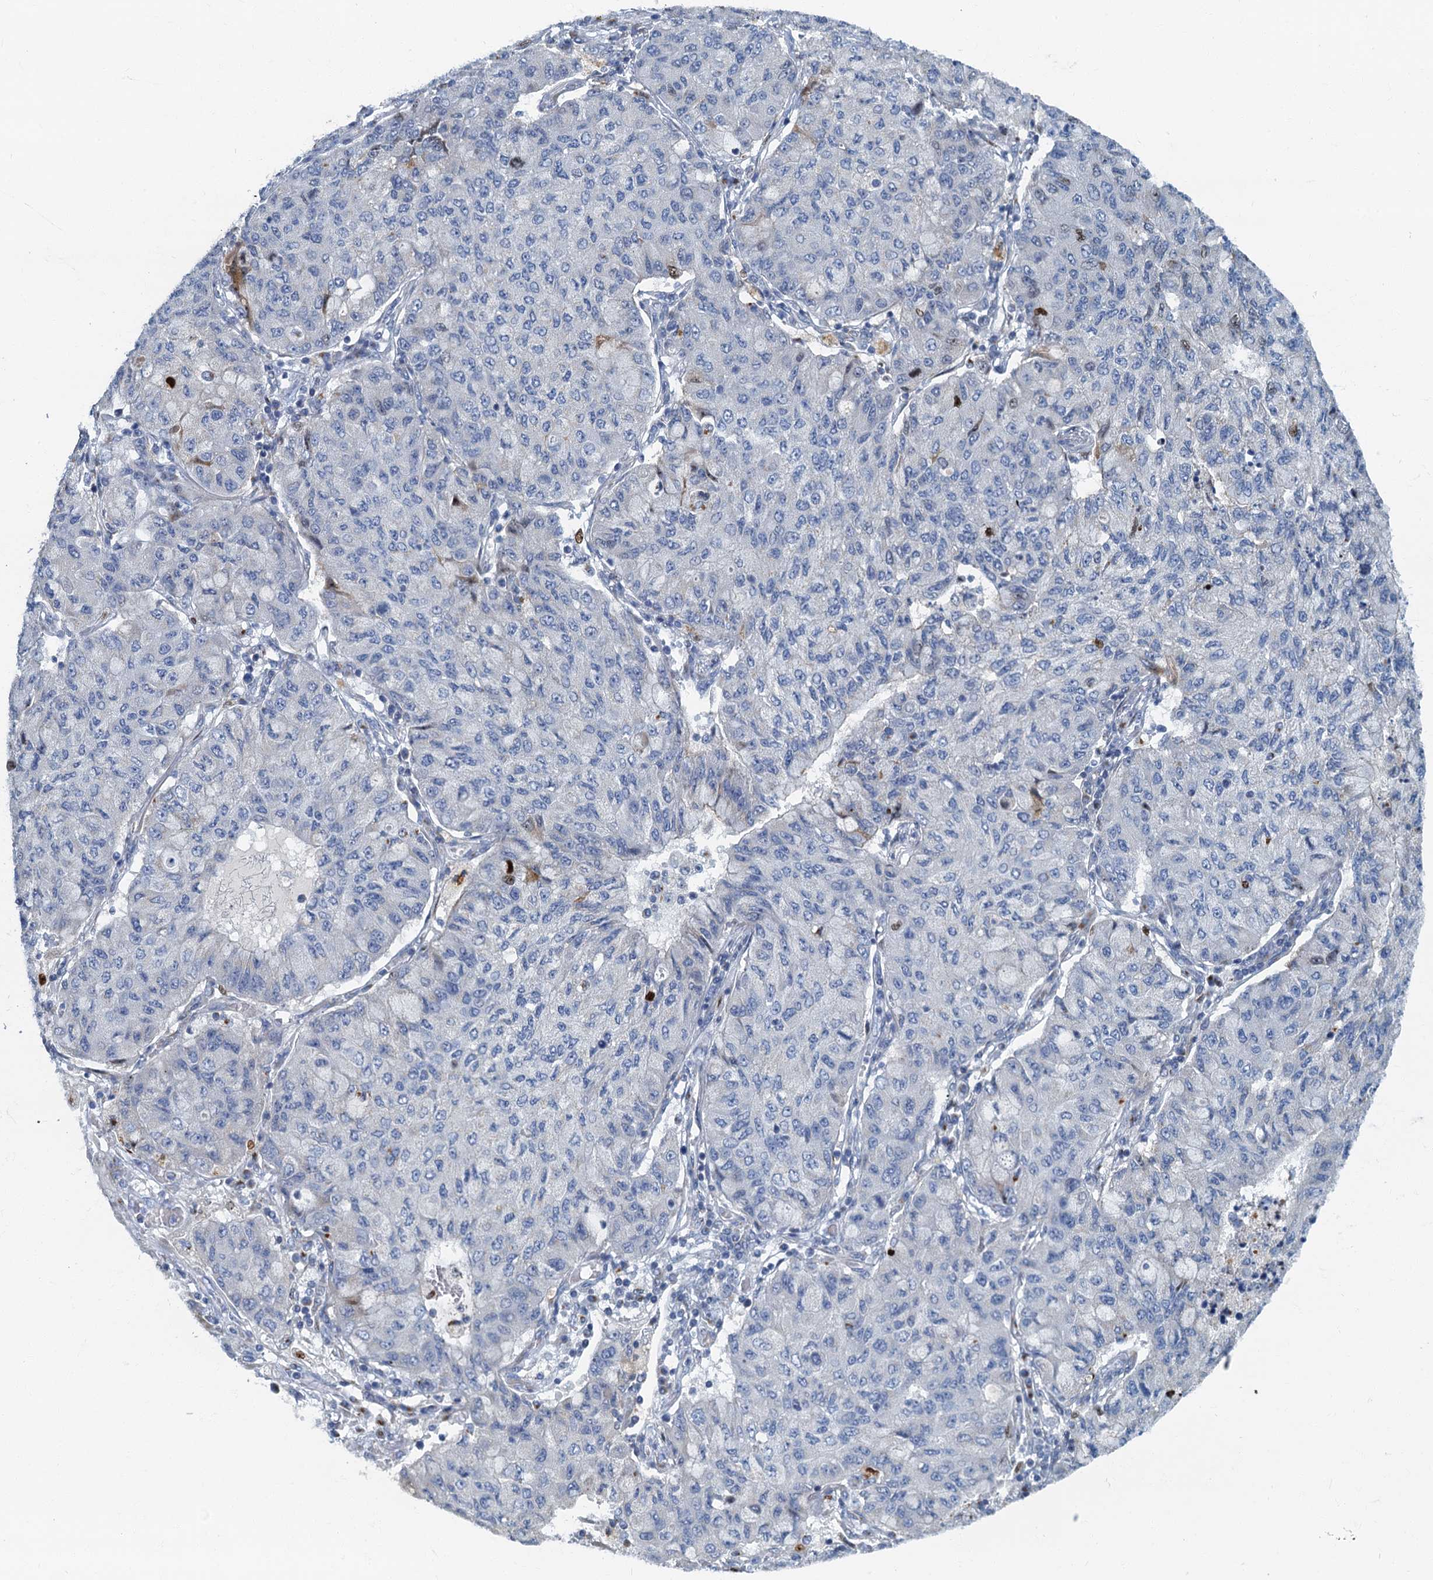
{"staining": {"intensity": "moderate", "quantity": "<25%", "location": "nuclear"}, "tissue": "lung cancer", "cell_type": "Tumor cells", "image_type": "cancer", "snomed": [{"axis": "morphology", "description": "Squamous cell carcinoma, NOS"}, {"axis": "topography", "description": "Lung"}], "caption": "About <25% of tumor cells in human lung cancer (squamous cell carcinoma) exhibit moderate nuclear protein positivity as visualized by brown immunohistochemical staining.", "gene": "LYPD3", "patient": {"sex": "male", "age": 74}}